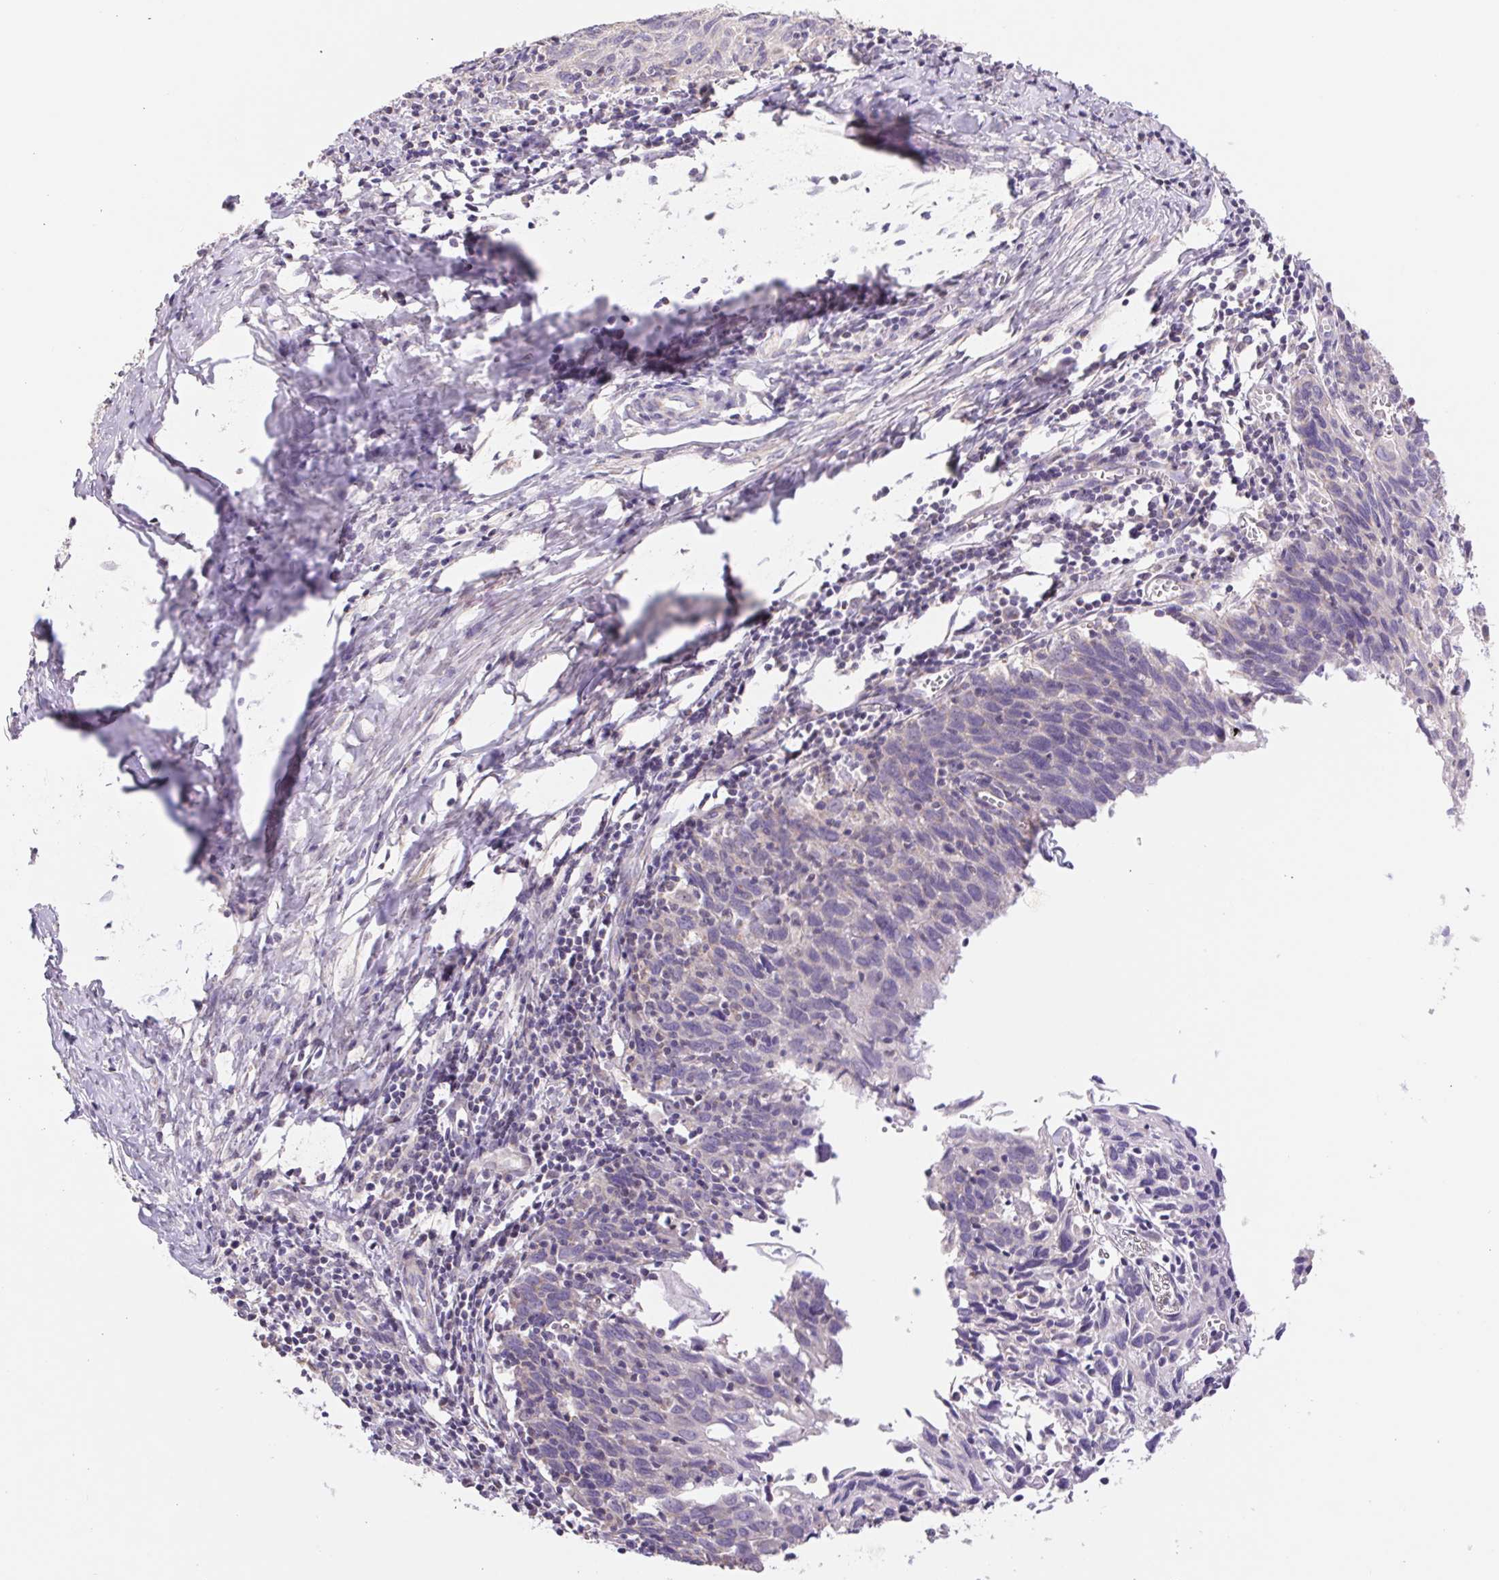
{"staining": {"intensity": "negative", "quantity": "none", "location": "none"}, "tissue": "cervical cancer", "cell_type": "Tumor cells", "image_type": "cancer", "snomed": [{"axis": "morphology", "description": "Squamous cell carcinoma, NOS"}, {"axis": "topography", "description": "Cervix"}], "caption": "High magnification brightfield microscopy of squamous cell carcinoma (cervical) stained with DAB (3,3'-diaminobenzidine) (brown) and counterstained with hematoxylin (blue): tumor cells show no significant staining. (Stains: DAB immunohistochemistry (IHC) with hematoxylin counter stain, Microscopy: brightfield microscopy at high magnification).", "gene": "FKBP6", "patient": {"sex": "female", "age": 39}}